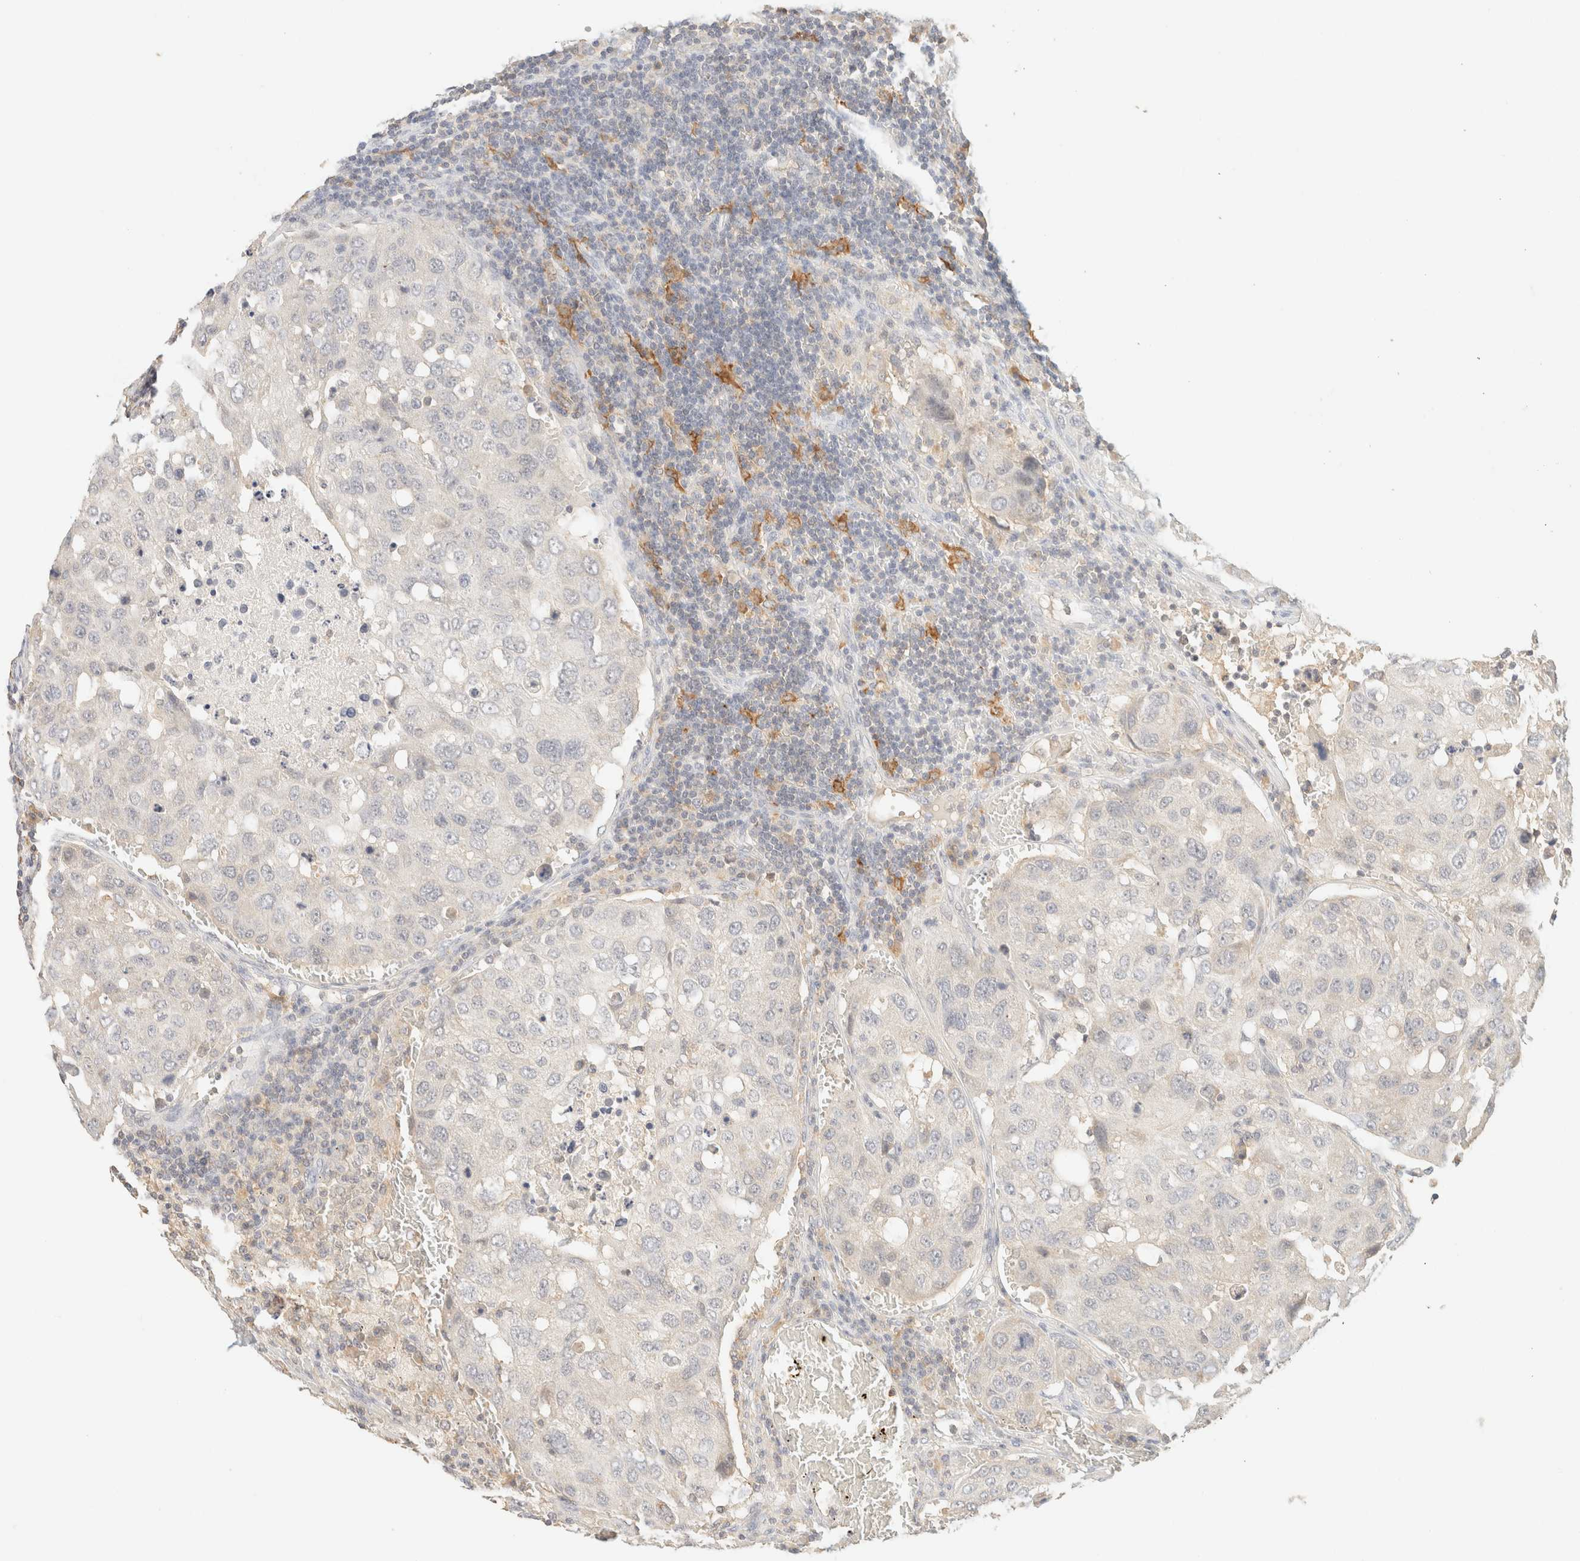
{"staining": {"intensity": "negative", "quantity": "none", "location": "none"}, "tissue": "urothelial cancer", "cell_type": "Tumor cells", "image_type": "cancer", "snomed": [{"axis": "morphology", "description": "Urothelial carcinoma, High grade"}, {"axis": "topography", "description": "Lymph node"}, {"axis": "topography", "description": "Urinary bladder"}], "caption": "IHC photomicrograph of high-grade urothelial carcinoma stained for a protein (brown), which reveals no staining in tumor cells. (DAB immunohistochemistry (IHC) with hematoxylin counter stain).", "gene": "TIMD4", "patient": {"sex": "male", "age": 51}}